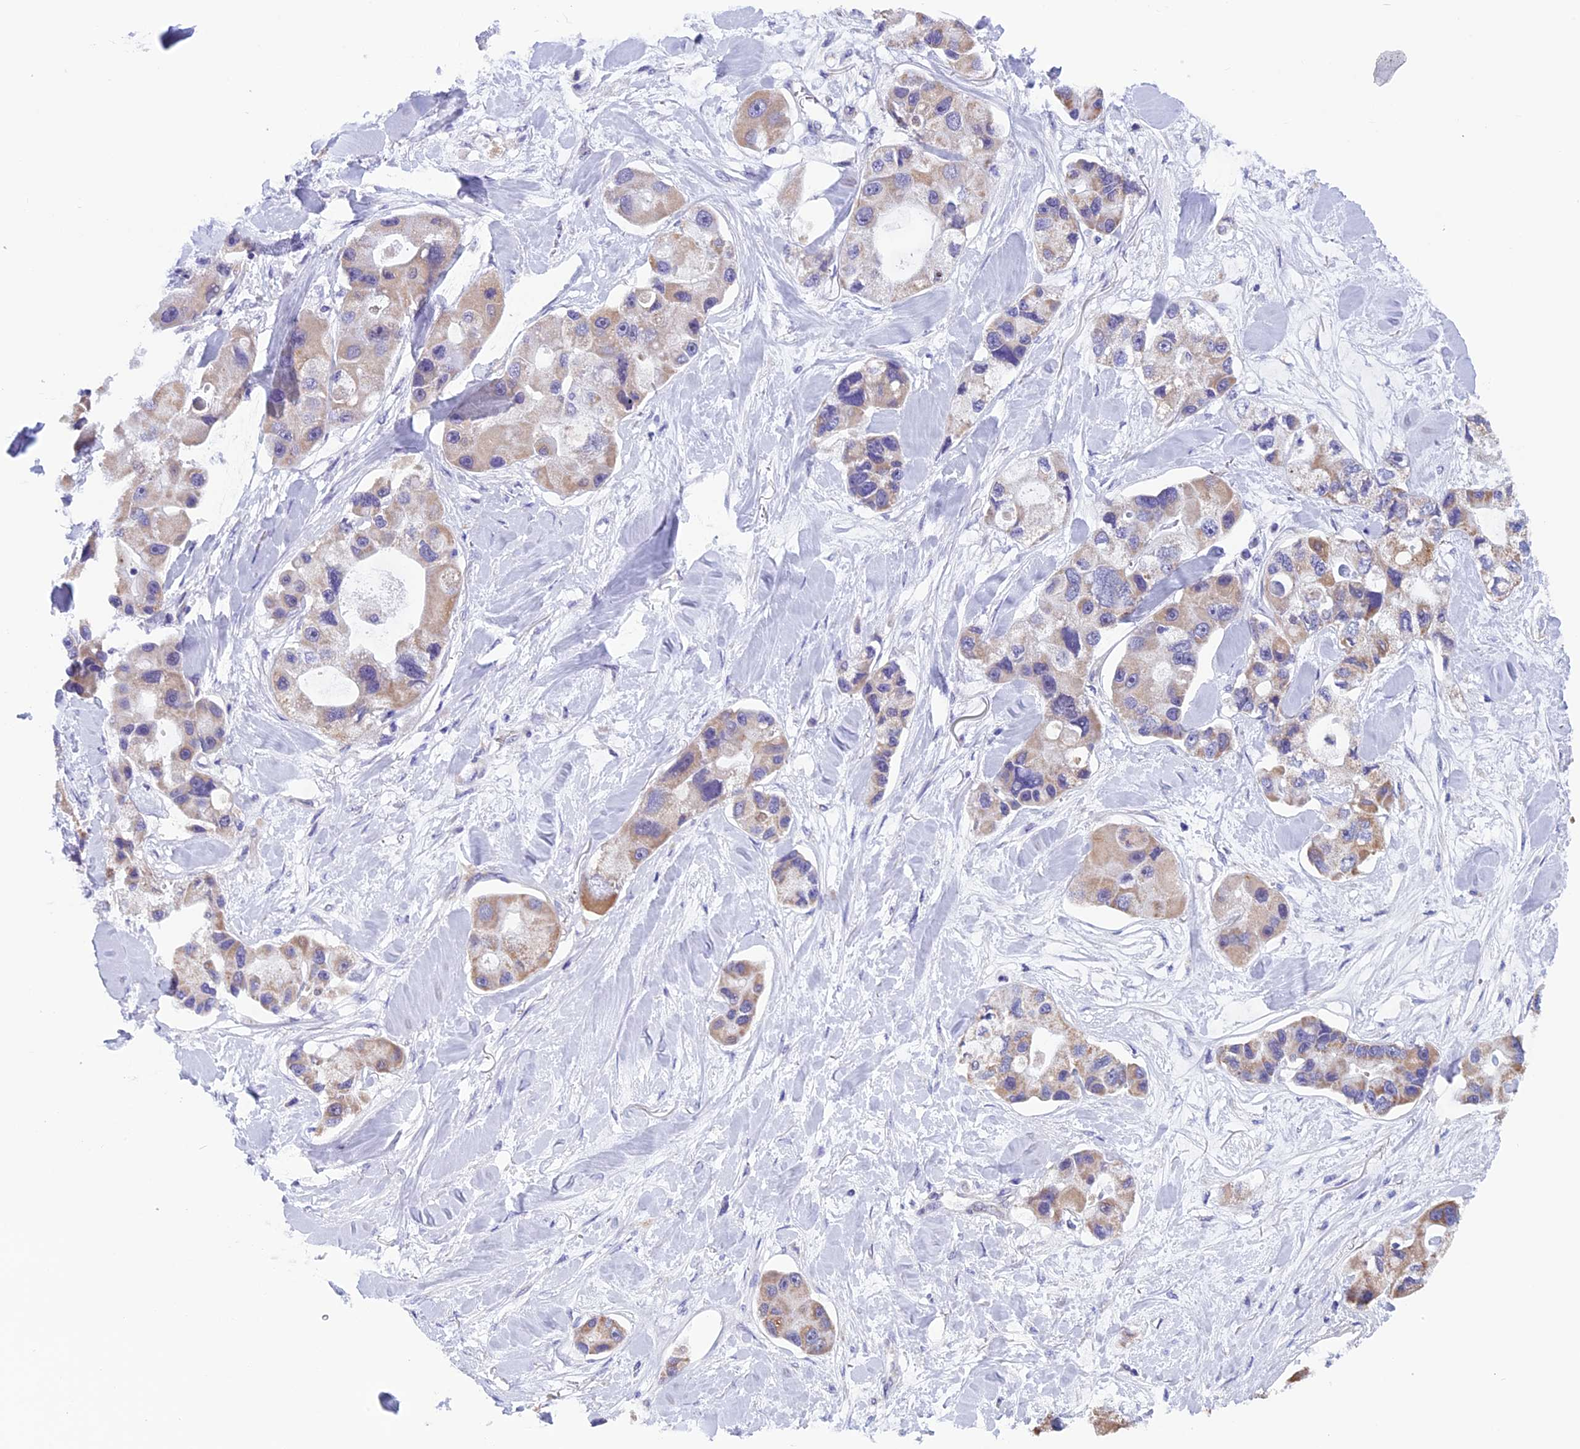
{"staining": {"intensity": "weak", "quantity": ">75%", "location": "cytoplasmic/membranous"}, "tissue": "lung cancer", "cell_type": "Tumor cells", "image_type": "cancer", "snomed": [{"axis": "morphology", "description": "Adenocarcinoma, NOS"}, {"axis": "topography", "description": "Lung"}], "caption": "This is a histology image of IHC staining of lung cancer (adenocarcinoma), which shows weak expression in the cytoplasmic/membranous of tumor cells.", "gene": "ZNF317", "patient": {"sex": "female", "age": 54}}